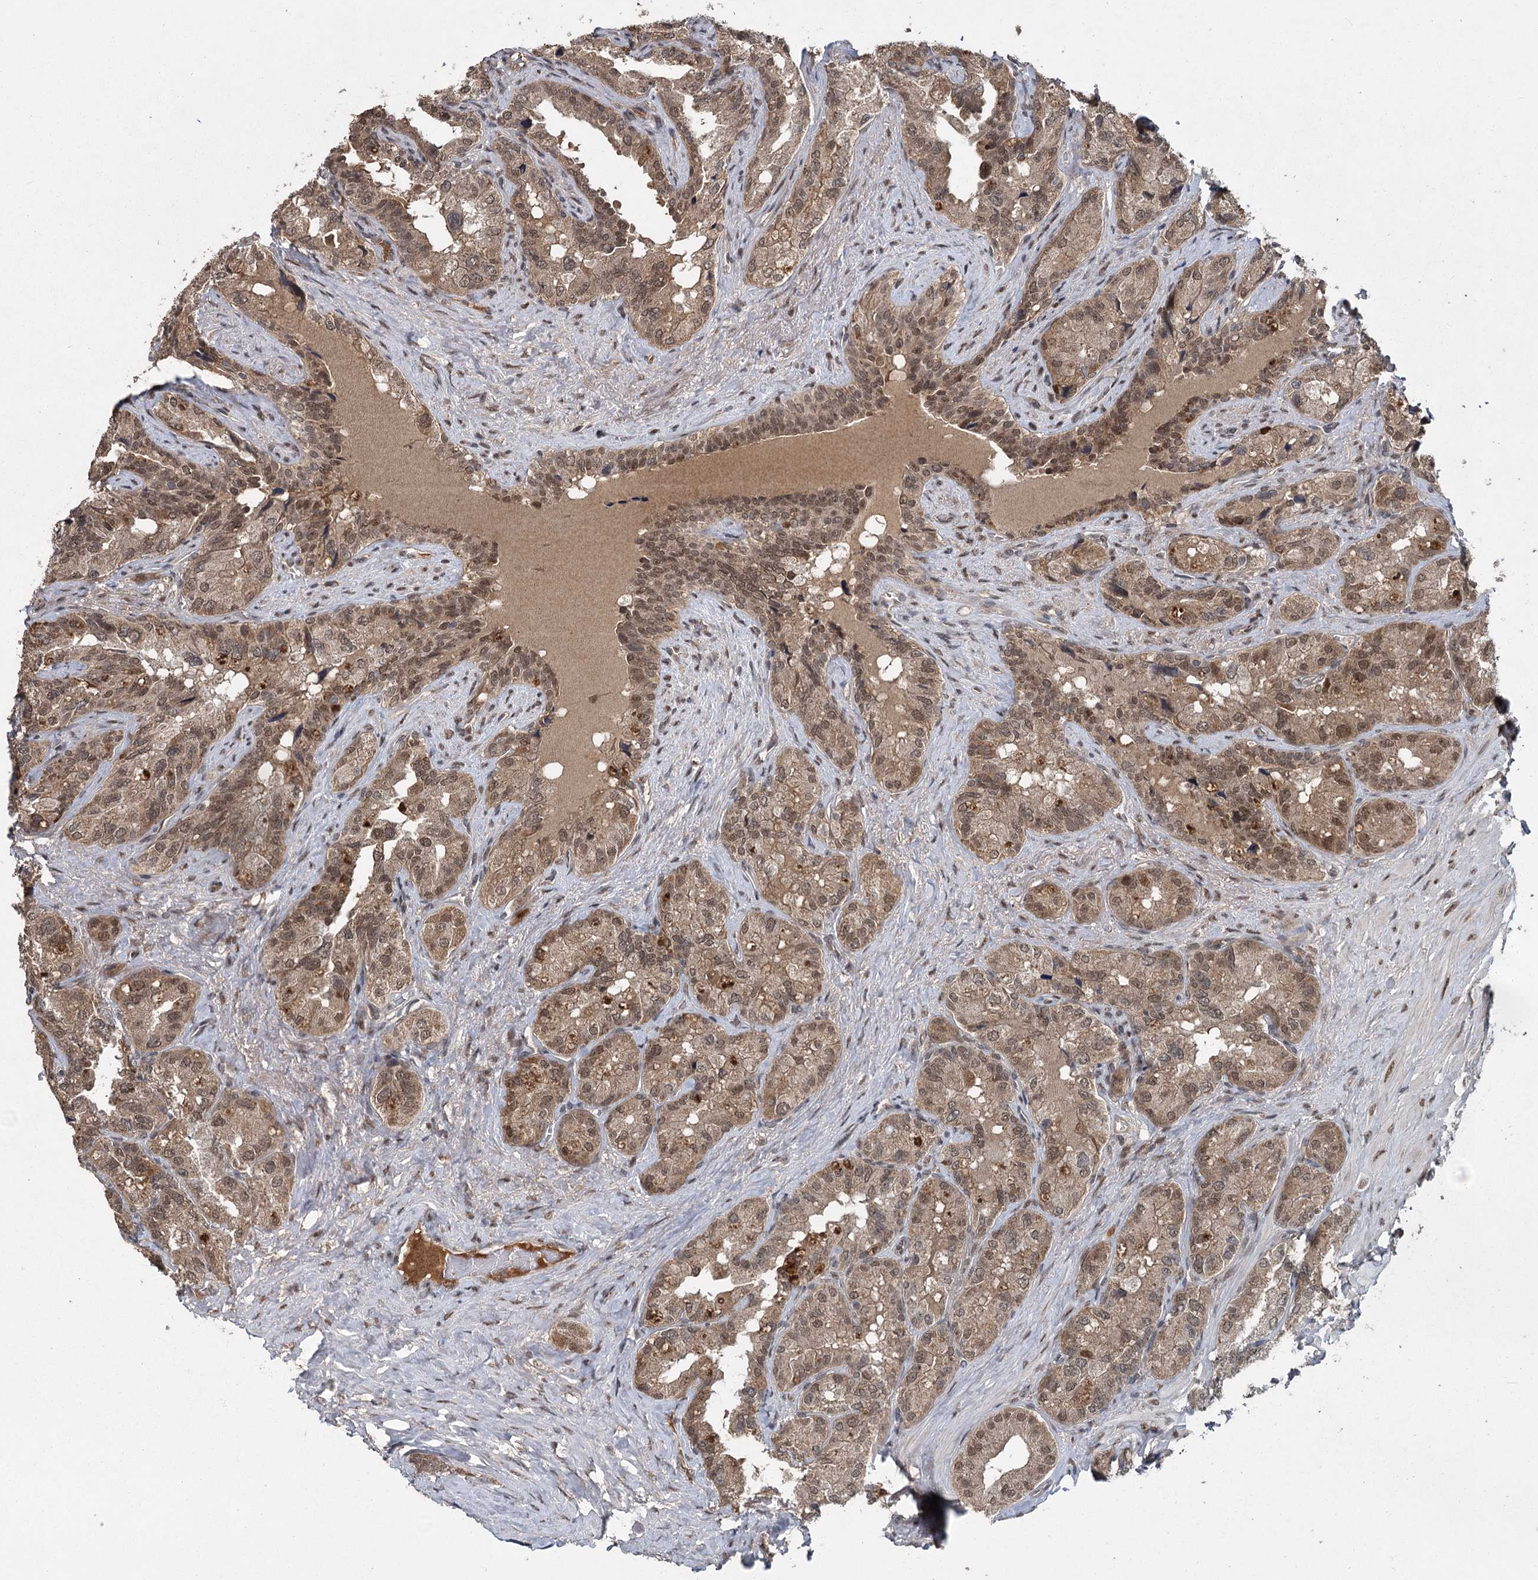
{"staining": {"intensity": "moderate", "quantity": ">75%", "location": "cytoplasmic/membranous,nuclear"}, "tissue": "seminal vesicle", "cell_type": "Glandular cells", "image_type": "normal", "snomed": [{"axis": "morphology", "description": "Normal tissue, NOS"}, {"axis": "topography", "description": "Seminal veicle"}, {"axis": "topography", "description": "Peripheral nerve tissue"}], "caption": "Seminal vesicle stained with immunohistochemistry exhibits moderate cytoplasmic/membranous,nuclear staining in about >75% of glandular cells. (DAB IHC with brightfield microscopy, high magnification).", "gene": "MYG1", "patient": {"sex": "male", "age": 67}}